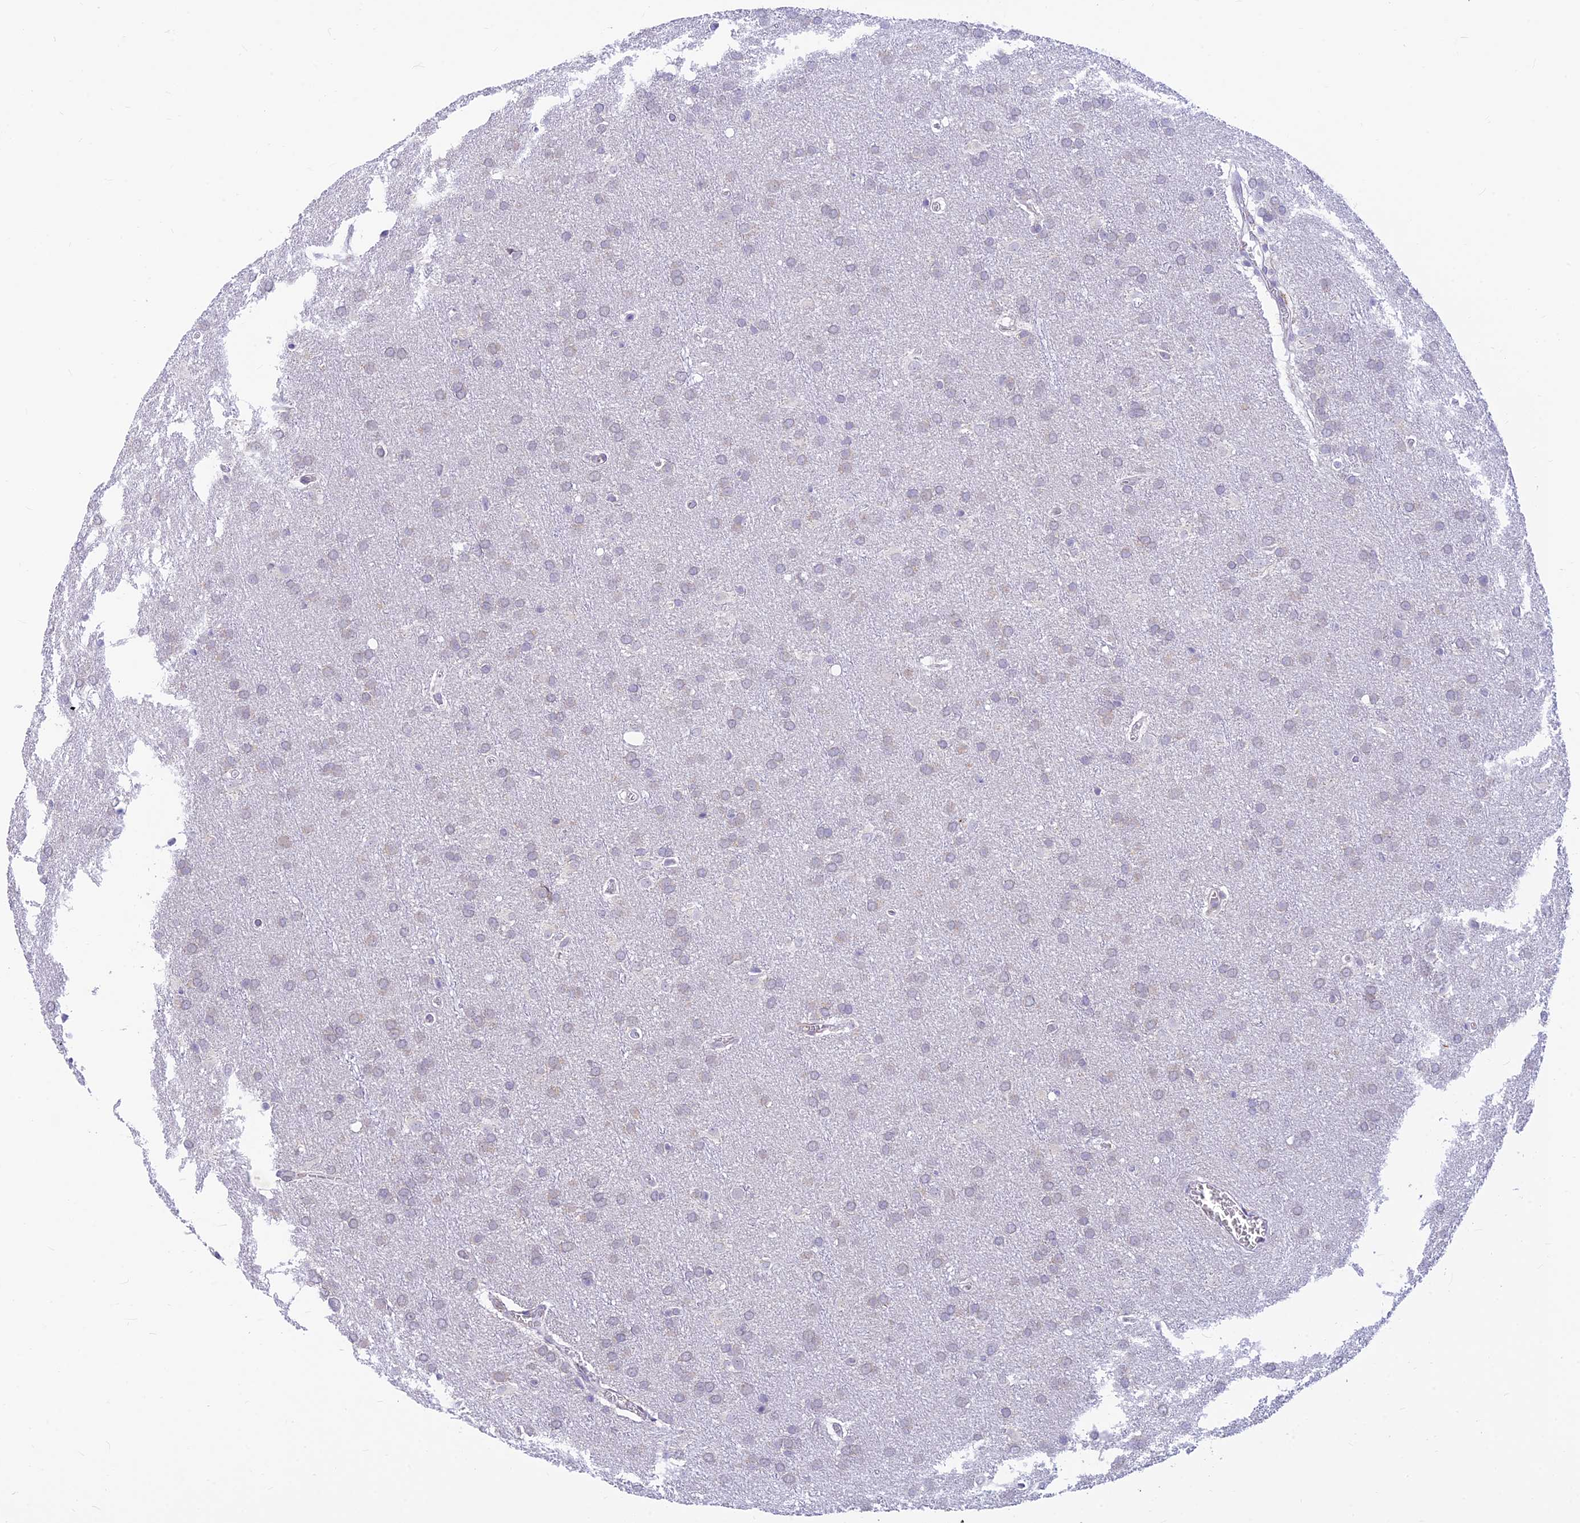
{"staining": {"intensity": "negative", "quantity": "none", "location": "none"}, "tissue": "glioma", "cell_type": "Tumor cells", "image_type": "cancer", "snomed": [{"axis": "morphology", "description": "Glioma, malignant, Low grade"}, {"axis": "topography", "description": "Brain"}], "caption": "Tumor cells show no significant expression in malignant glioma (low-grade).", "gene": "INKA1", "patient": {"sex": "female", "age": 32}}